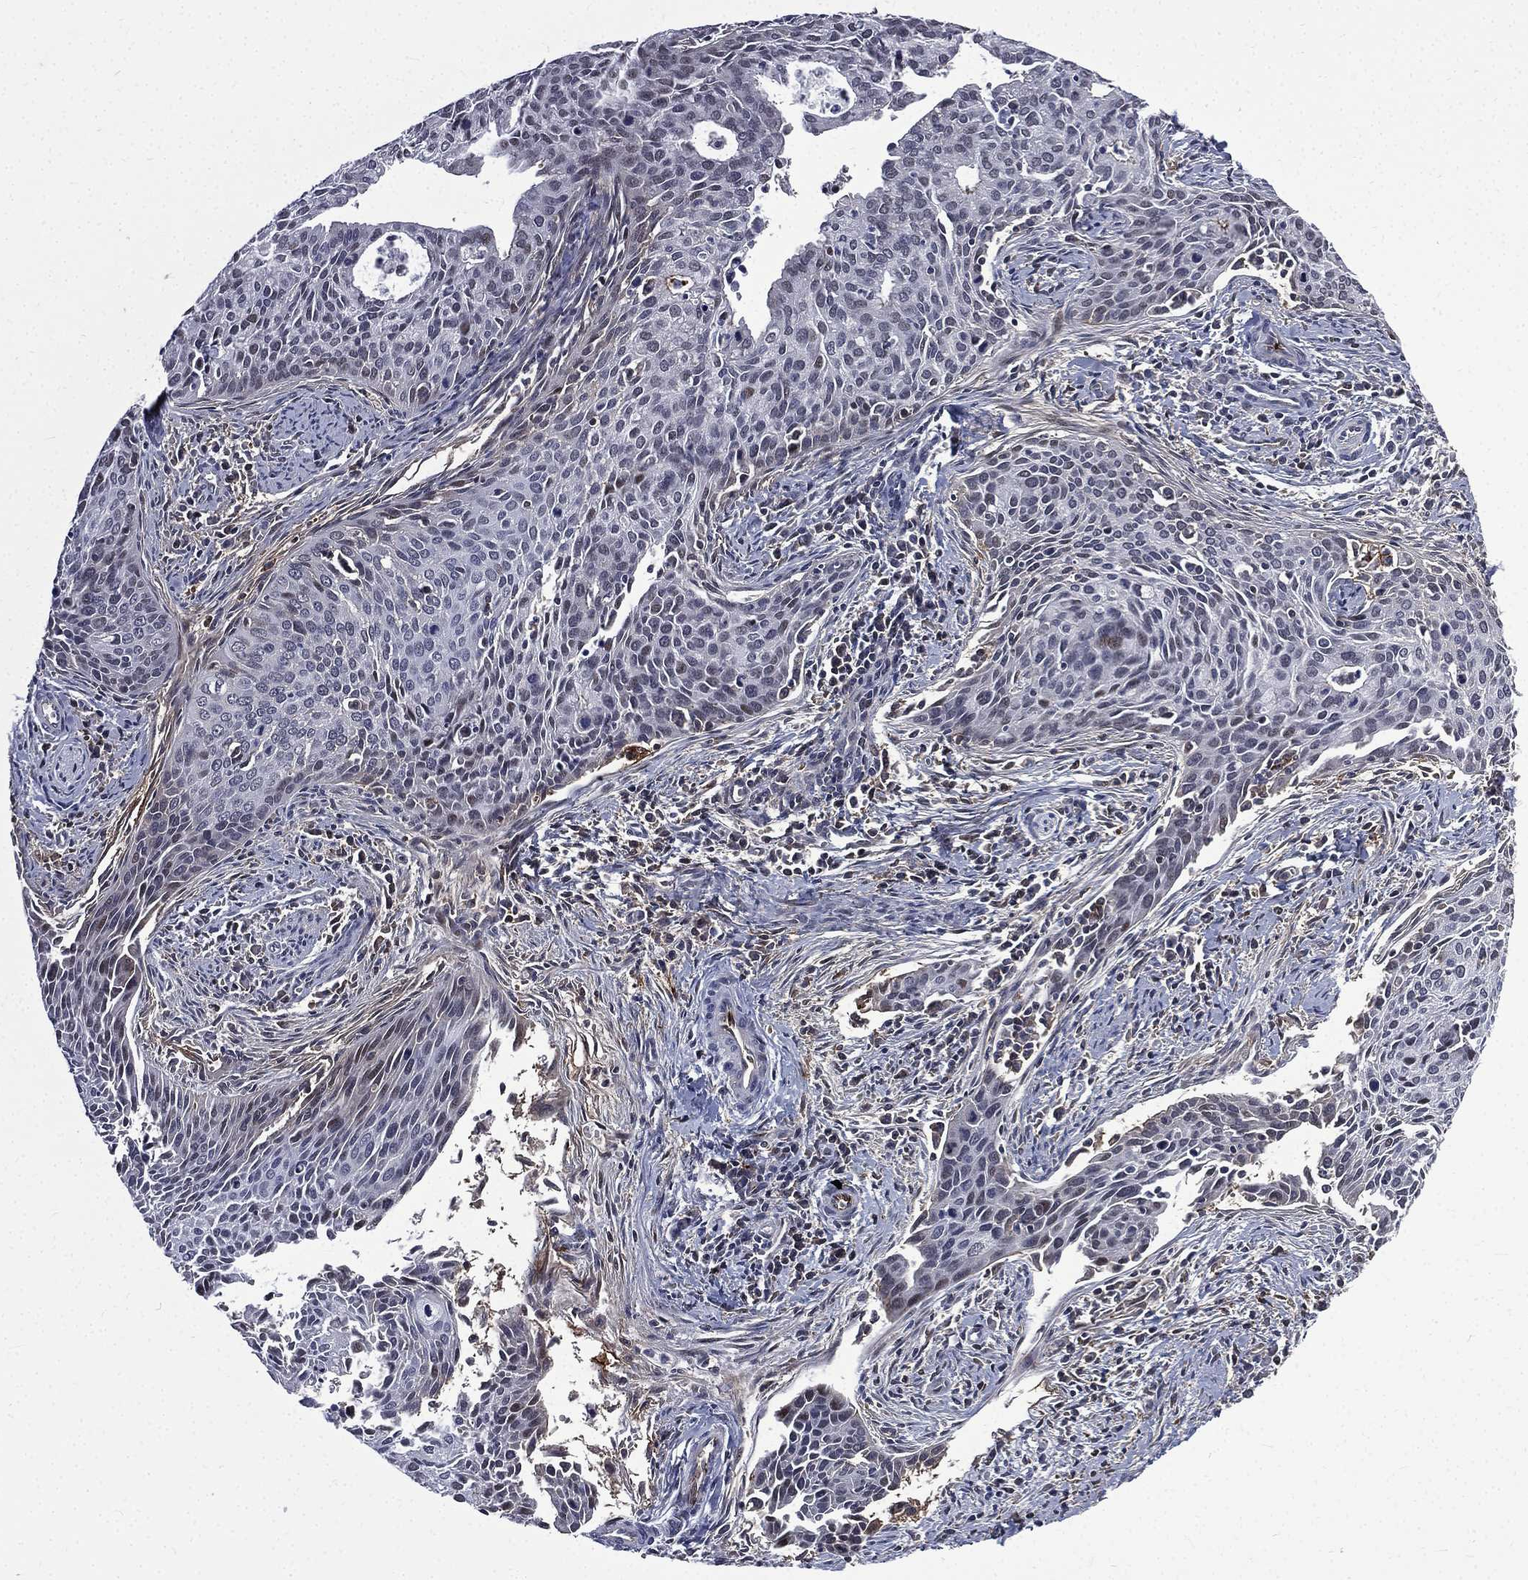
{"staining": {"intensity": "negative", "quantity": "none", "location": "none"}, "tissue": "cervical cancer", "cell_type": "Tumor cells", "image_type": "cancer", "snomed": [{"axis": "morphology", "description": "Squamous cell carcinoma, NOS"}, {"axis": "topography", "description": "Cervix"}], "caption": "Immunohistochemical staining of squamous cell carcinoma (cervical) demonstrates no significant staining in tumor cells.", "gene": "FGG", "patient": {"sex": "female", "age": 29}}